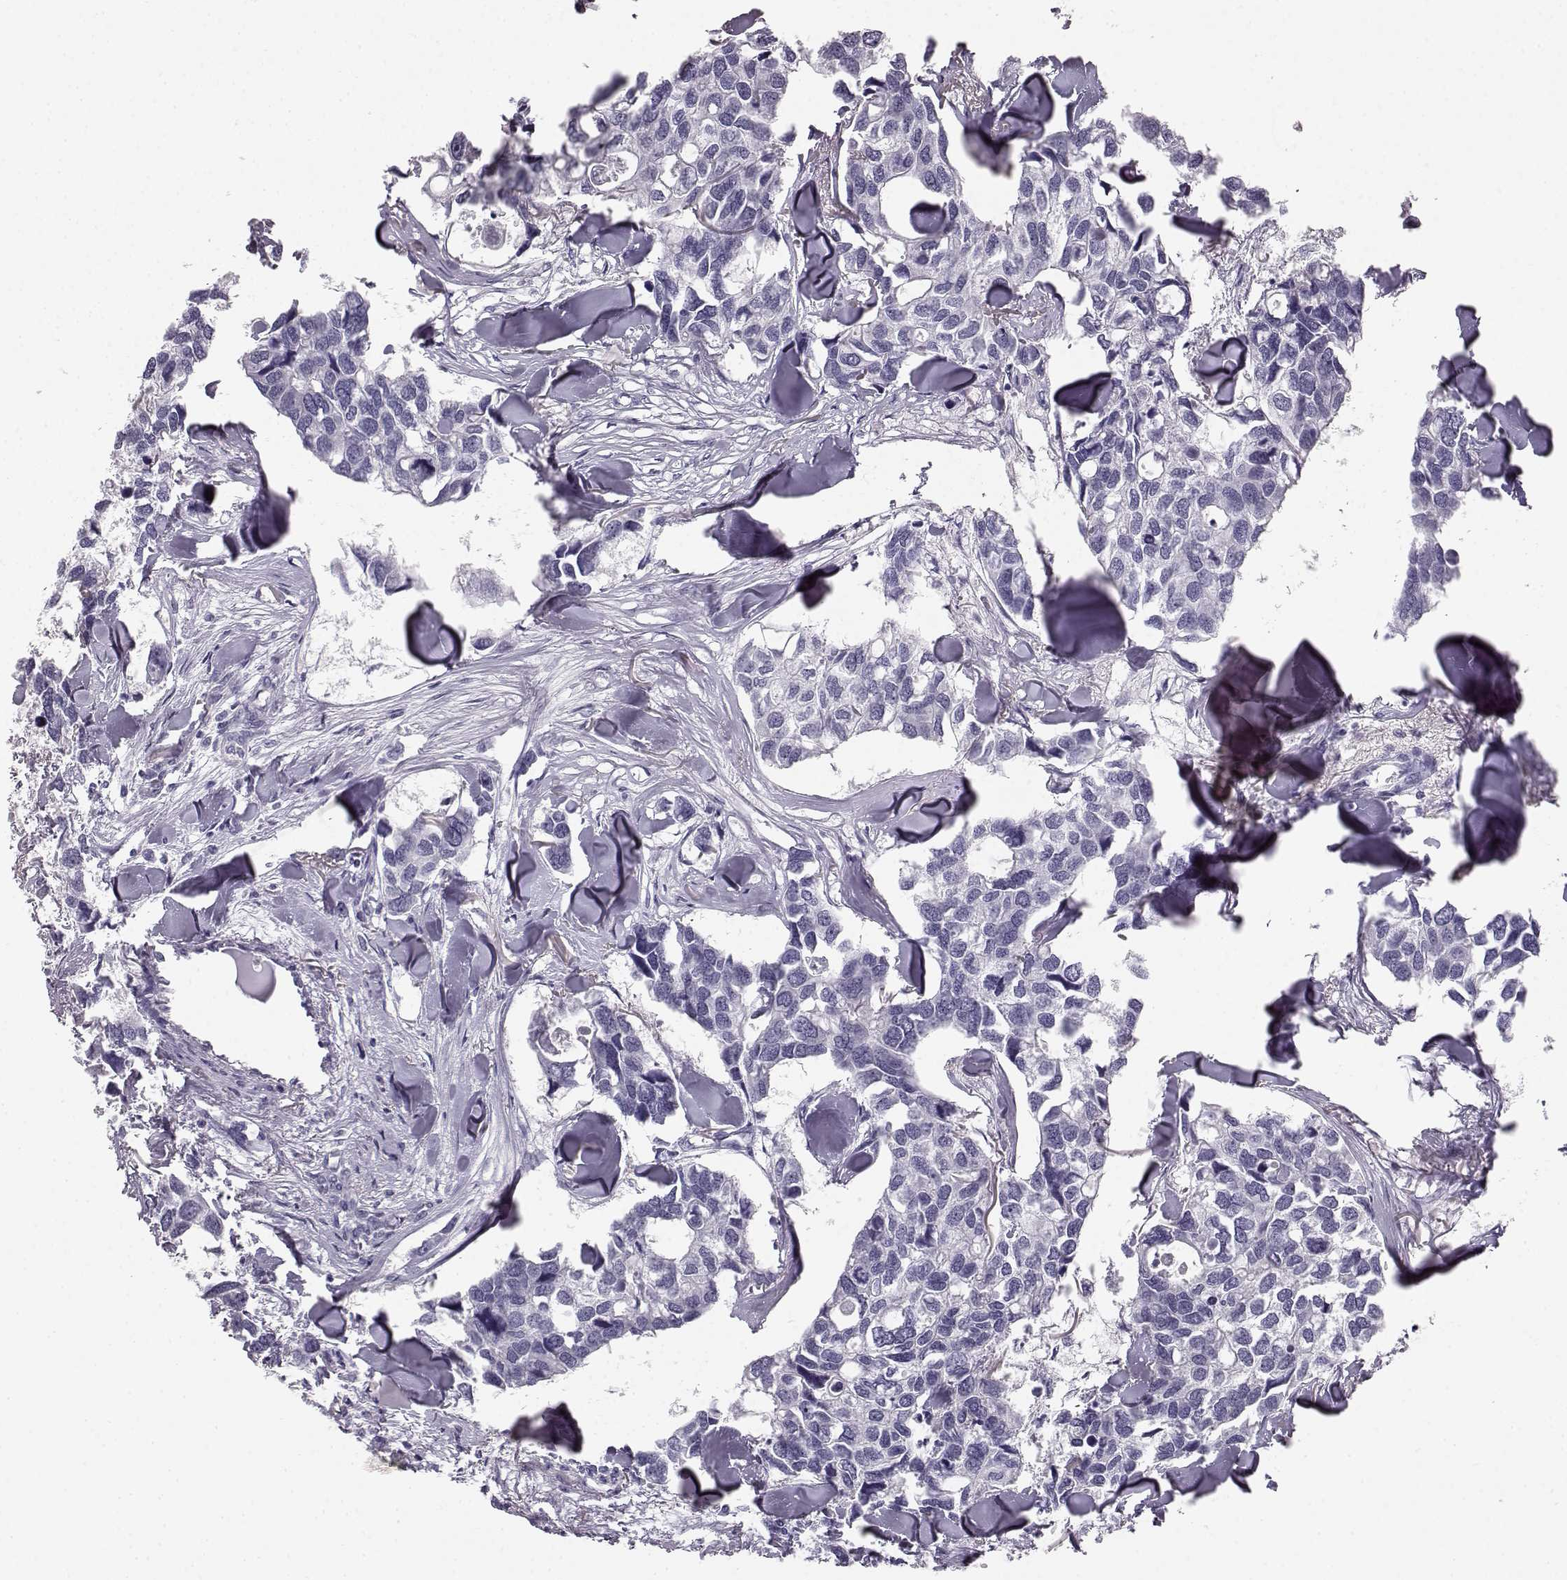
{"staining": {"intensity": "negative", "quantity": "none", "location": "none"}, "tissue": "breast cancer", "cell_type": "Tumor cells", "image_type": "cancer", "snomed": [{"axis": "morphology", "description": "Duct carcinoma"}, {"axis": "topography", "description": "Breast"}], "caption": "Human breast cancer stained for a protein using IHC exhibits no staining in tumor cells.", "gene": "BFSP2", "patient": {"sex": "female", "age": 83}}